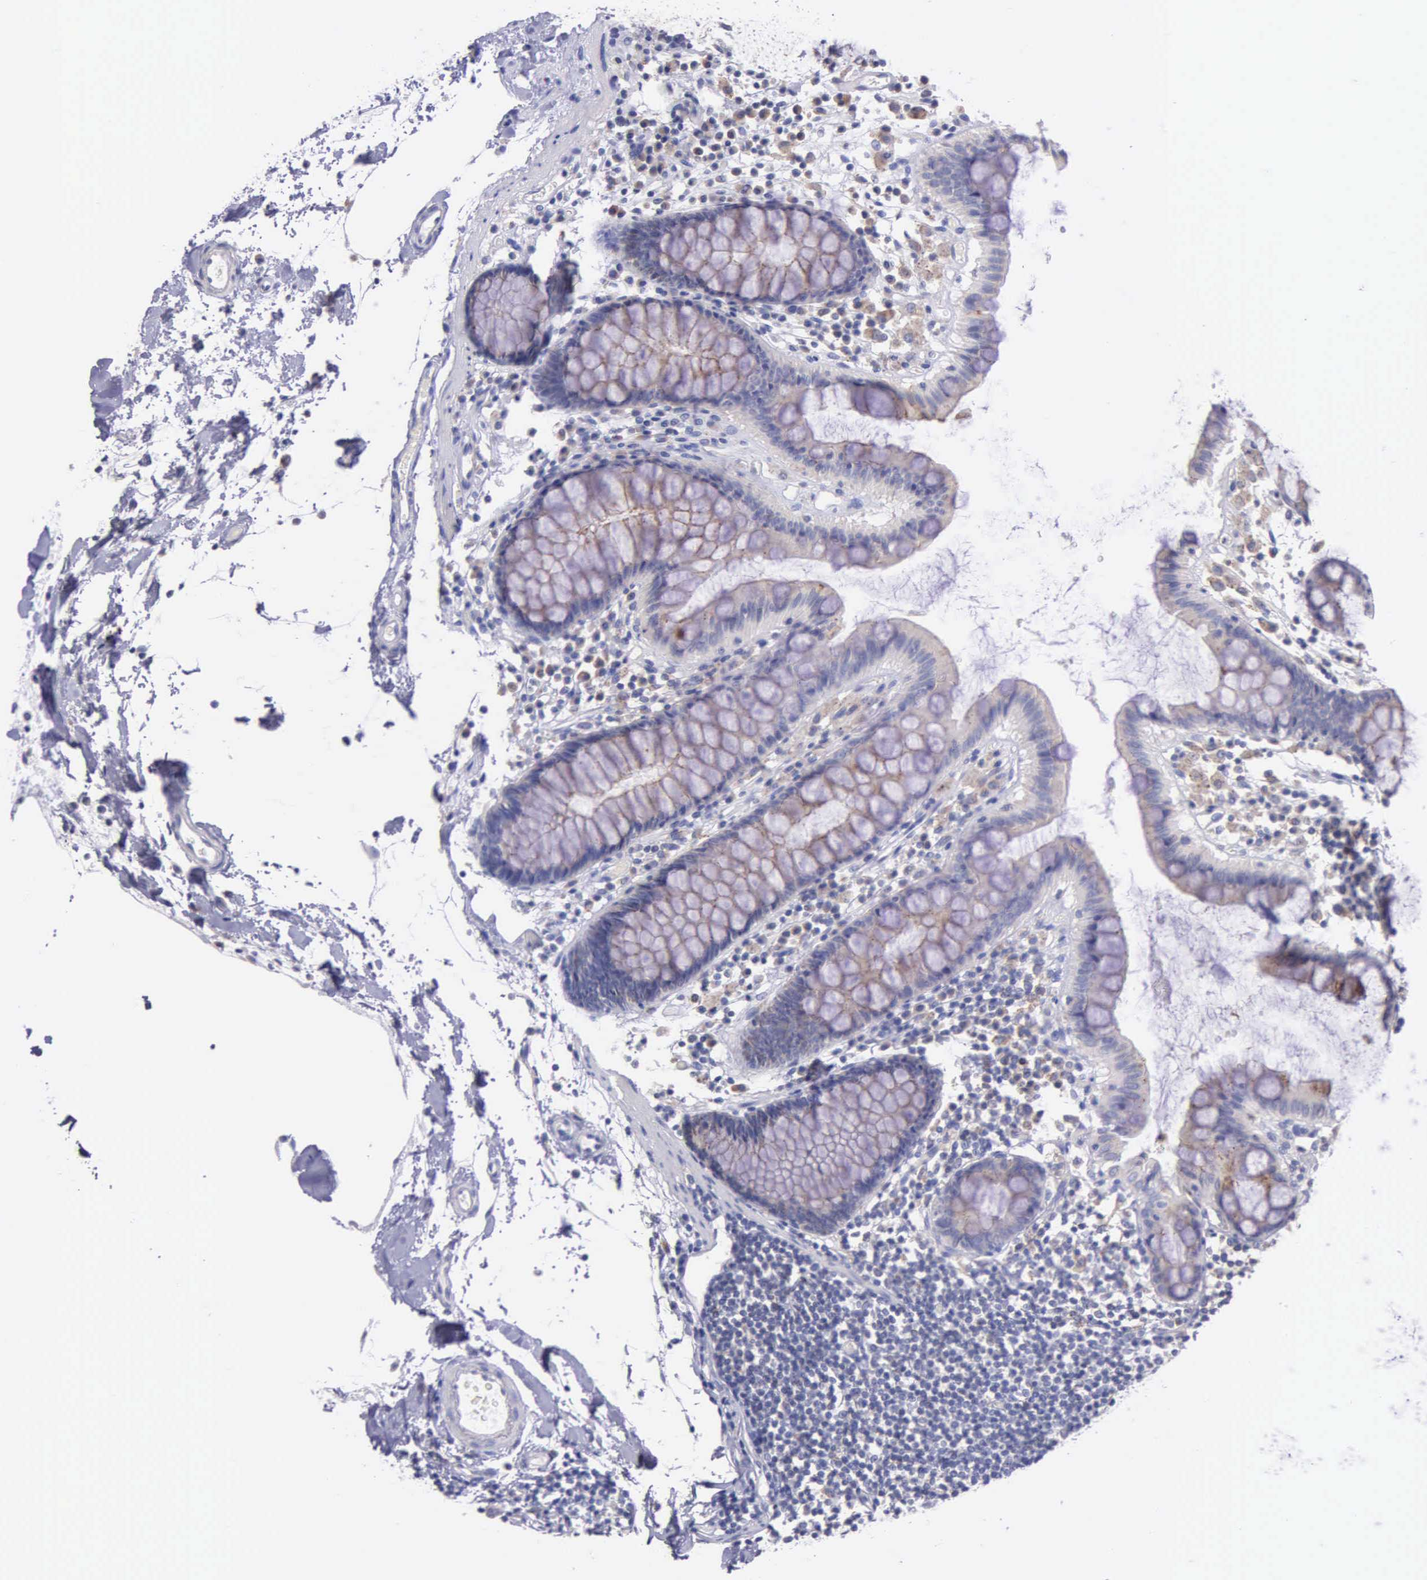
{"staining": {"intensity": "negative", "quantity": "none", "location": "none"}, "tissue": "colon", "cell_type": "Endothelial cells", "image_type": "normal", "snomed": [{"axis": "morphology", "description": "Normal tissue, NOS"}, {"axis": "topography", "description": "Colon"}], "caption": "There is no significant expression in endothelial cells of colon. (DAB (3,3'-diaminobenzidine) immunohistochemistry (IHC) visualized using brightfield microscopy, high magnification).", "gene": "CTAGE15", "patient": {"sex": "female", "age": 78}}